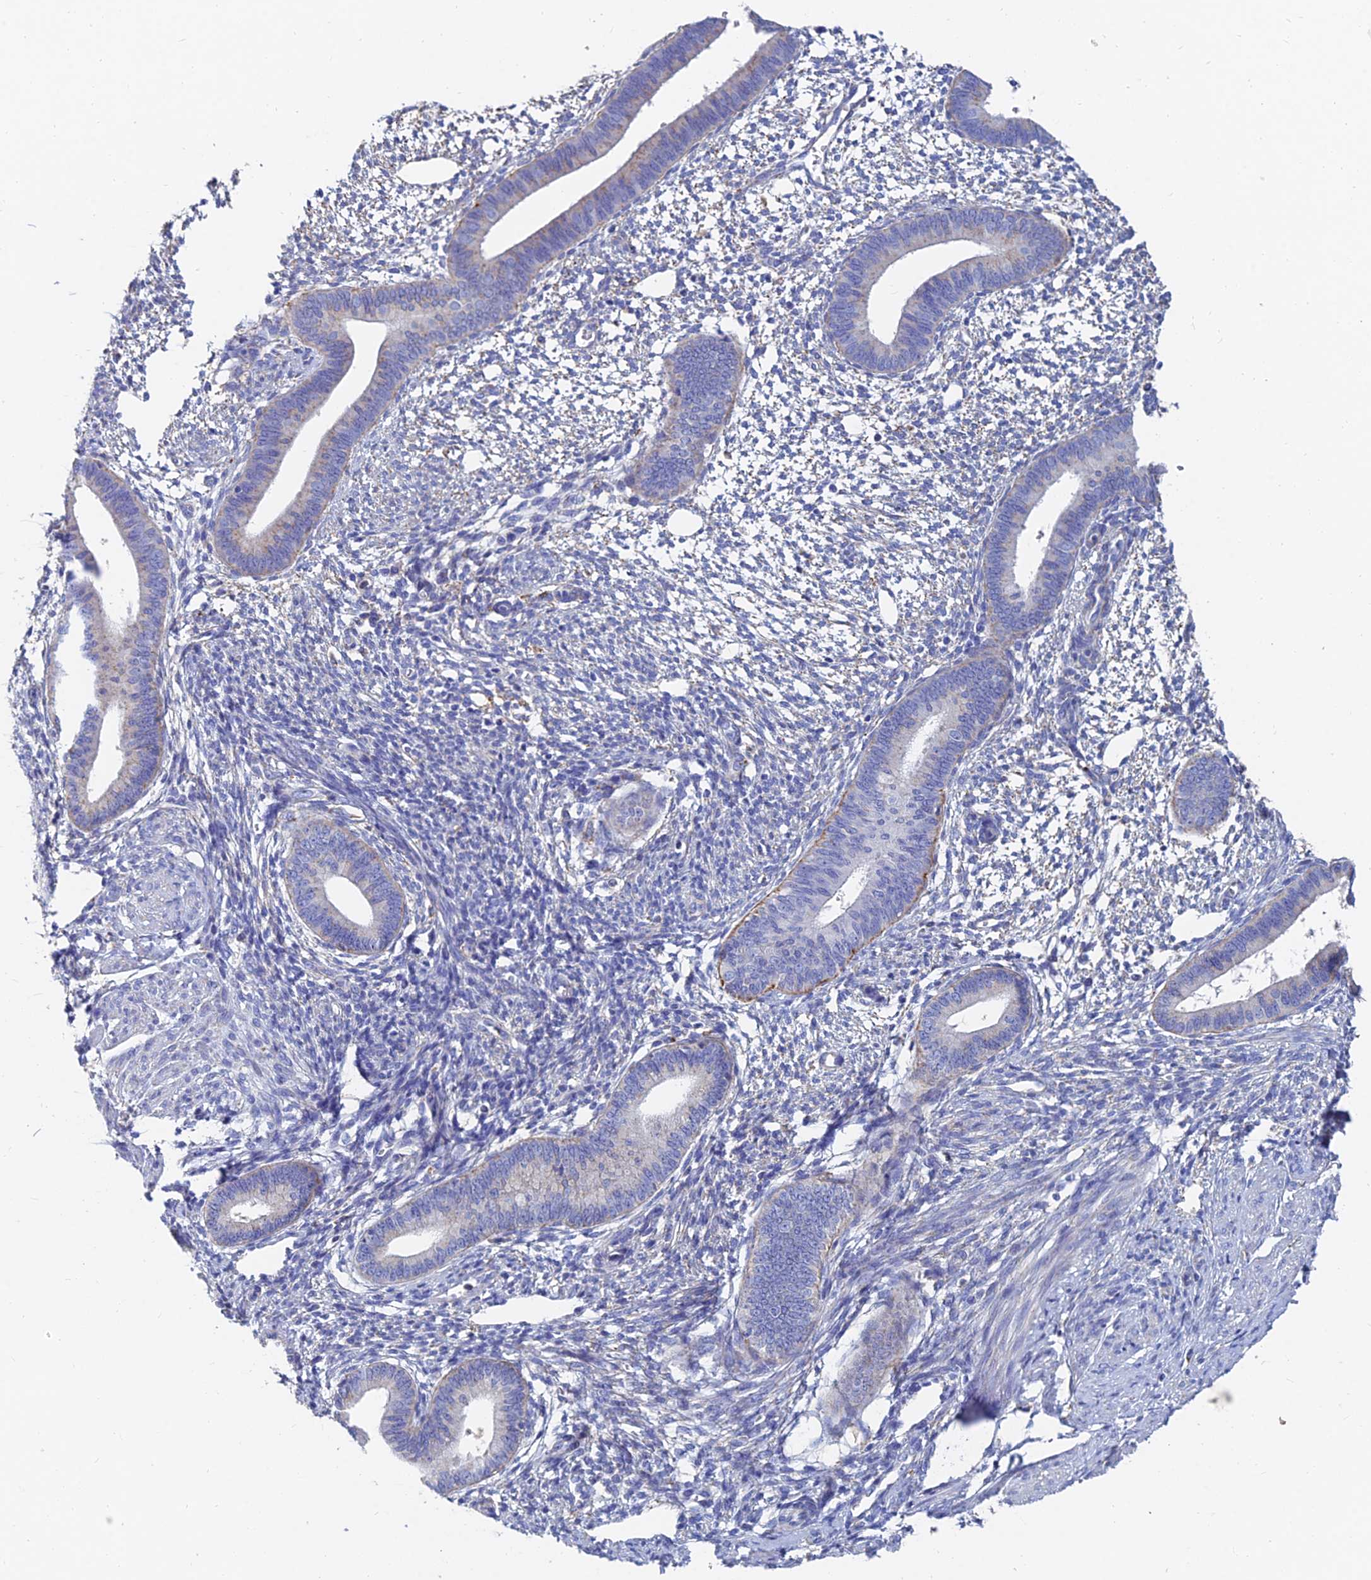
{"staining": {"intensity": "negative", "quantity": "none", "location": "none"}, "tissue": "endometrium", "cell_type": "Cells in endometrial stroma", "image_type": "normal", "snomed": [{"axis": "morphology", "description": "Normal tissue, NOS"}, {"axis": "topography", "description": "Endometrium"}], "caption": "Immunohistochemical staining of unremarkable endometrium reveals no significant positivity in cells in endometrial stroma.", "gene": "SPNS1", "patient": {"sex": "female", "age": 46}}